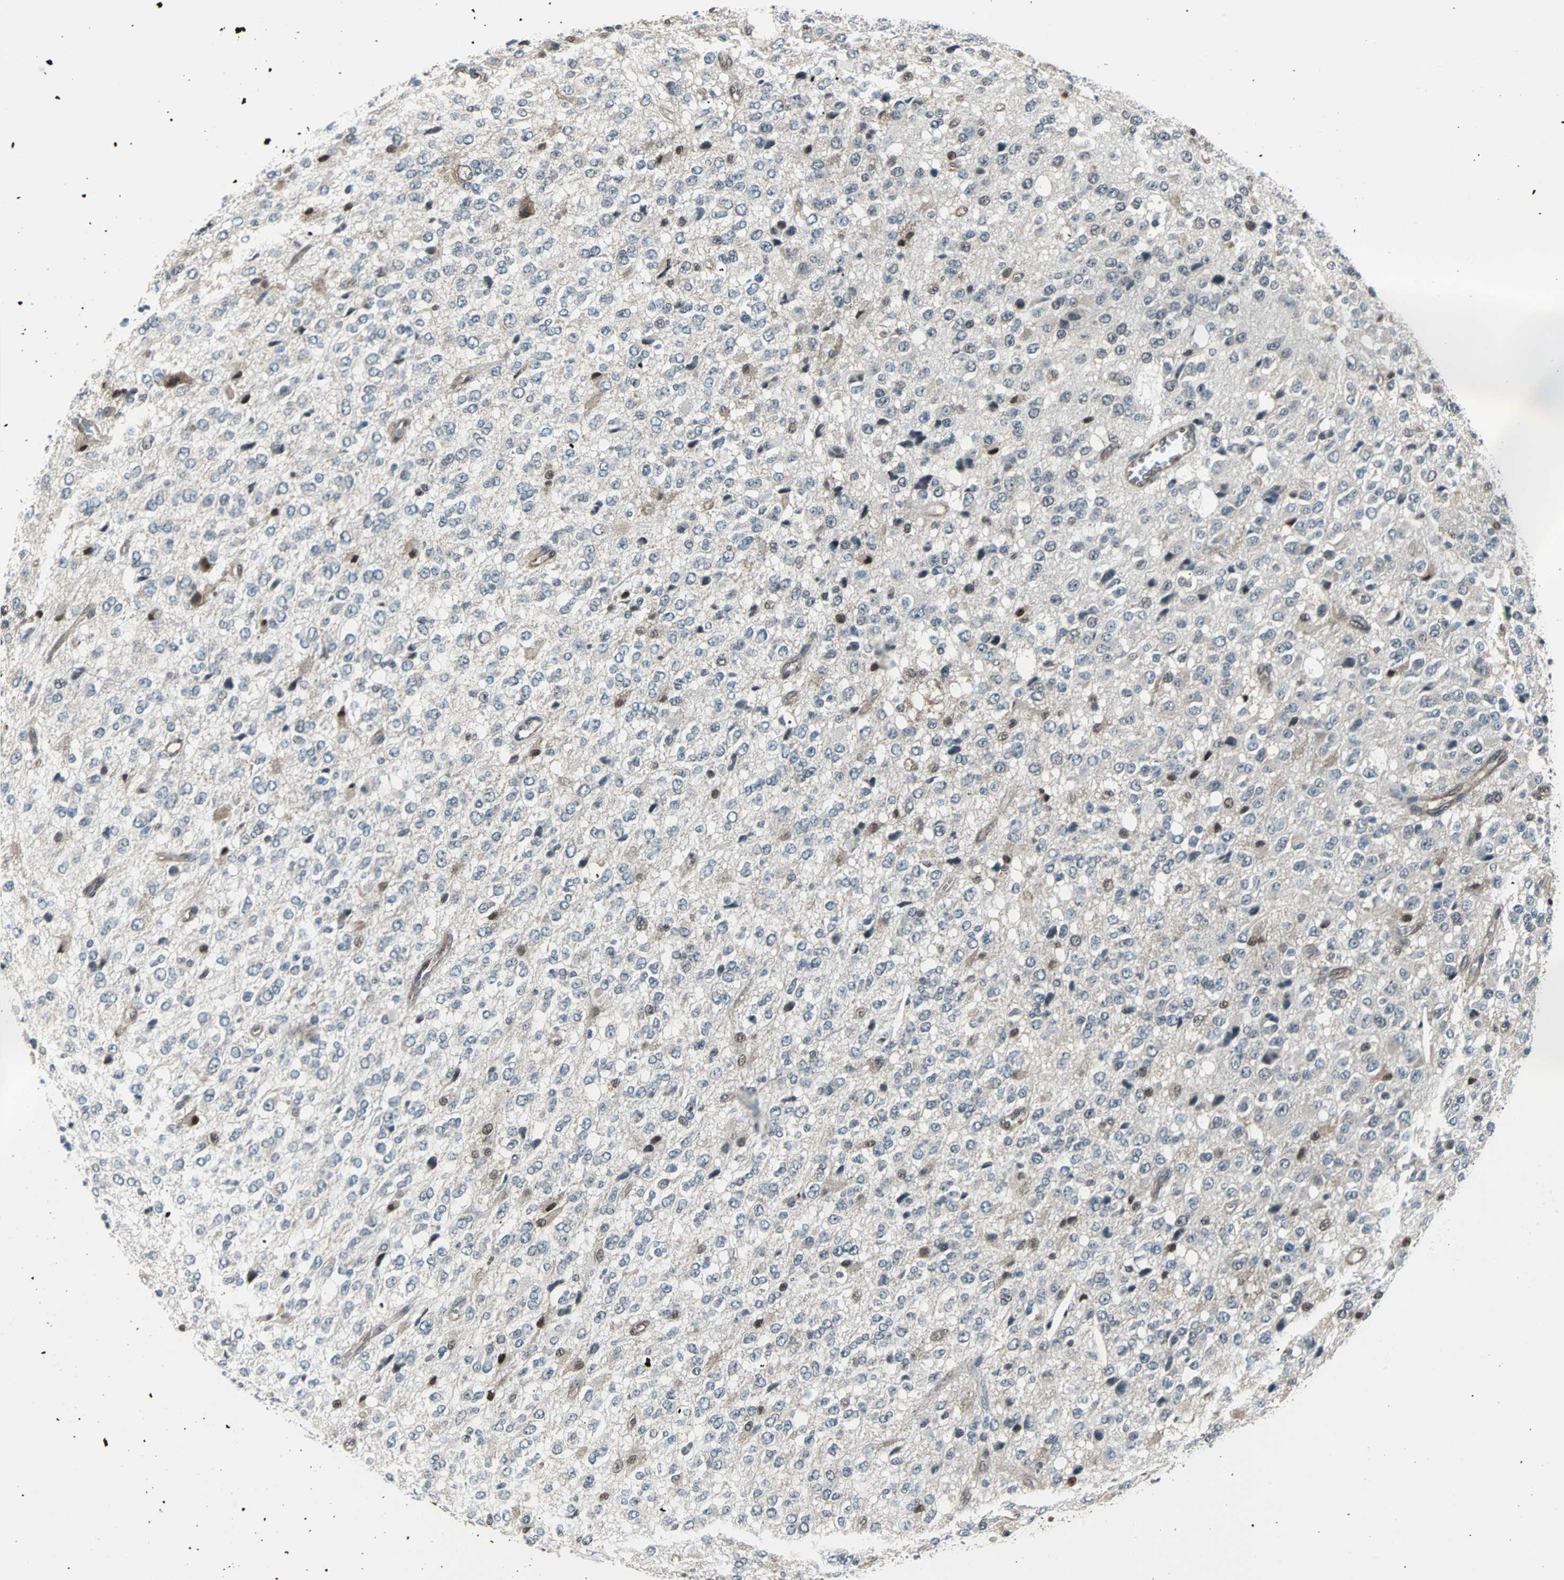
{"staining": {"intensity": "strong", "quantity": "<25%", "location": "nuclear"}, "tissue": "glioma", "cell_type": "Tumor cells", "image_type": "cancer", "snomed": [{"axis": "morphology", "description": "Glioma, malignant, High grade"}, {"axis": "topography", "description": "pancreas cauda"}], "caption": "Human high-grade glioma (malignant) stained with a brown dye displays strong nuclear positive positivity in approximately <25% of tumor cells.", "gene": "VCP", "patient": {"sex": "male", "age": 60}}